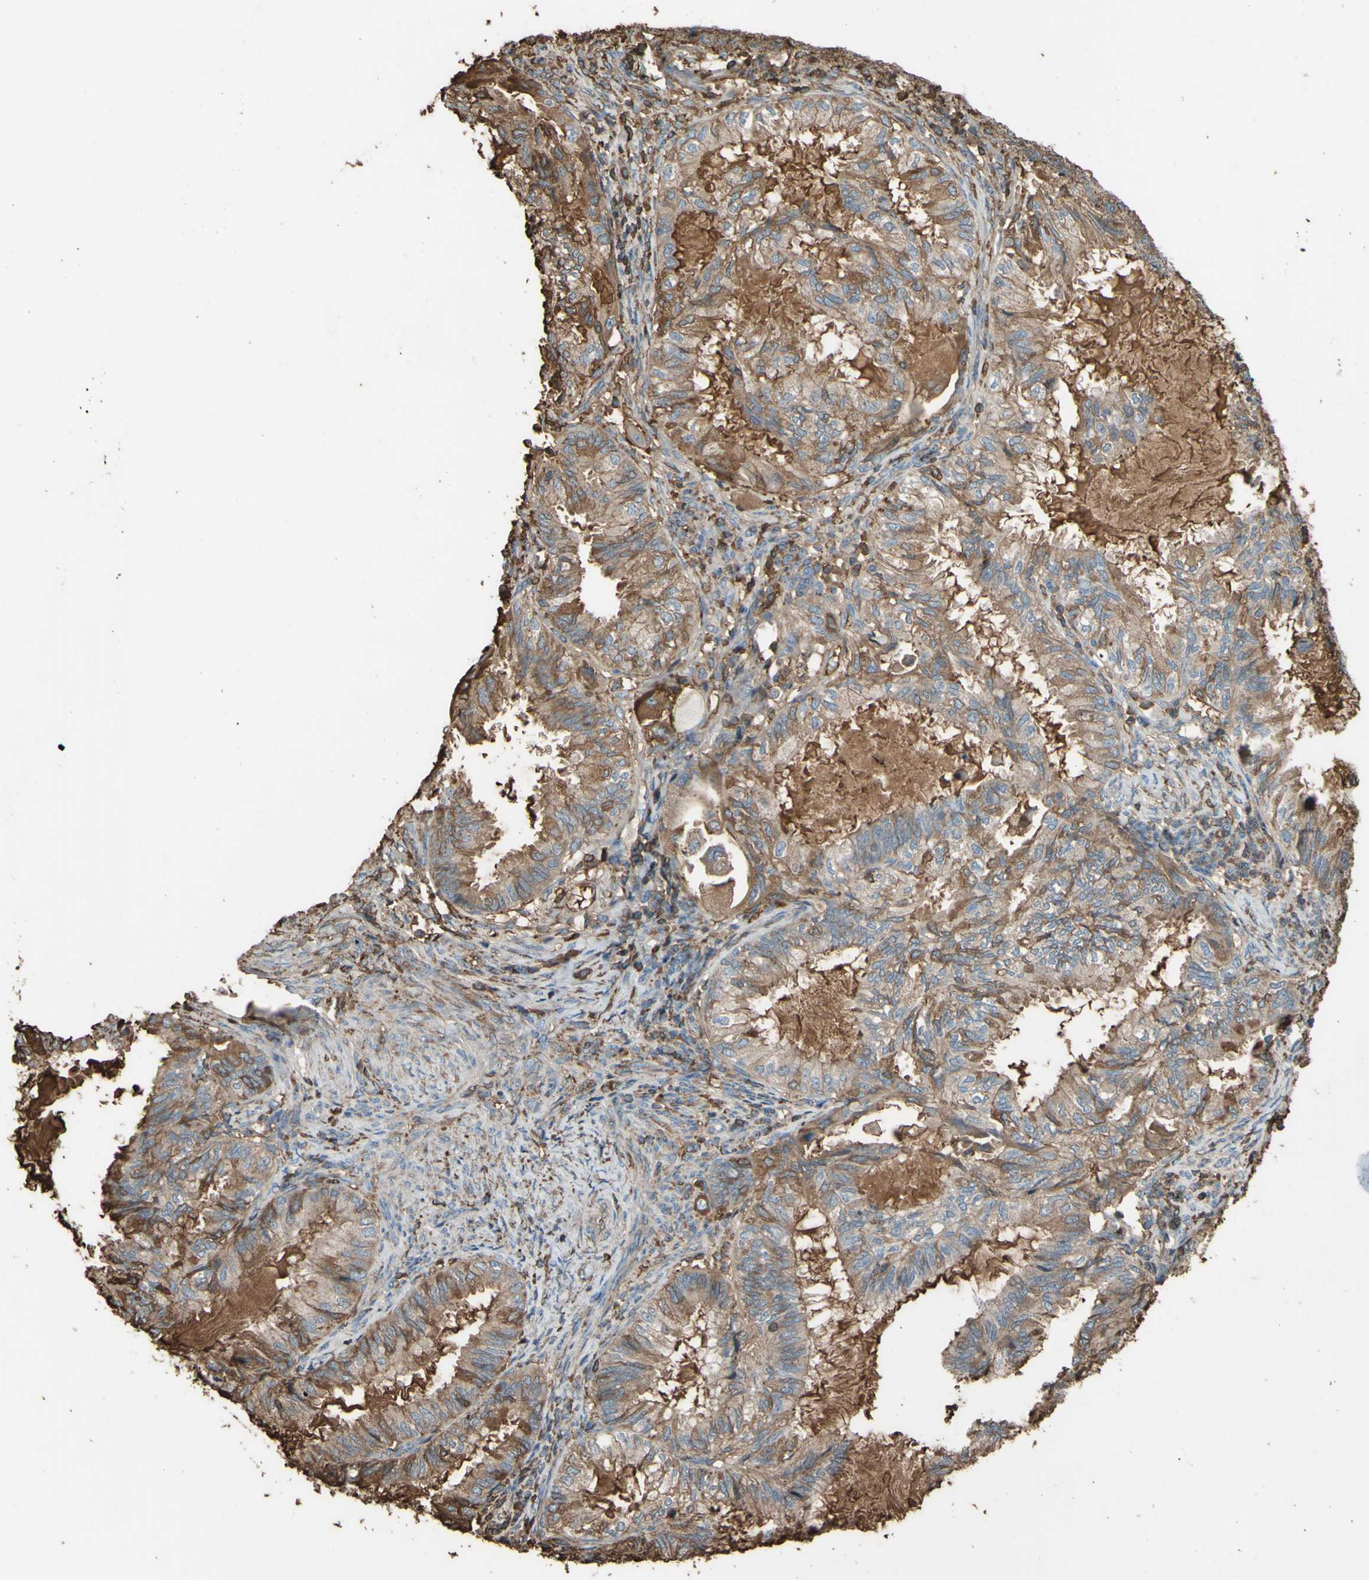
{"staining": {"intensity": "moderate", "quantity": "25%-75%", "location": "cytoplasmic/membranous"}, "tissue": "cervical cancer", "cell_type": "Tumor cells", "image_type": "cancer", "snomed": [{"axis": "morphology", "description": "Normal tissue, NOS"}, {"axis": "morphology", "description": "Adenocarcinoma, NOS"}, {"axis": "topography", "description": "Cervix"}, {"axis": "topography", "description": "Endometrium"}], "caption": "Cervical cancer tissue demonstrates moderate cytoplasmic/membranous staining in about 25%-75% of tumor cells, visualized by immunohistochemistry. The staining is performed using DAB (3,3'-diaminobenzidine) brown chromogen to label protein expression. The nuclei are counter-stained blue using hematoxylin.", "gene": "PTGDS", "patient": {"sex": "female", "age": 86}}